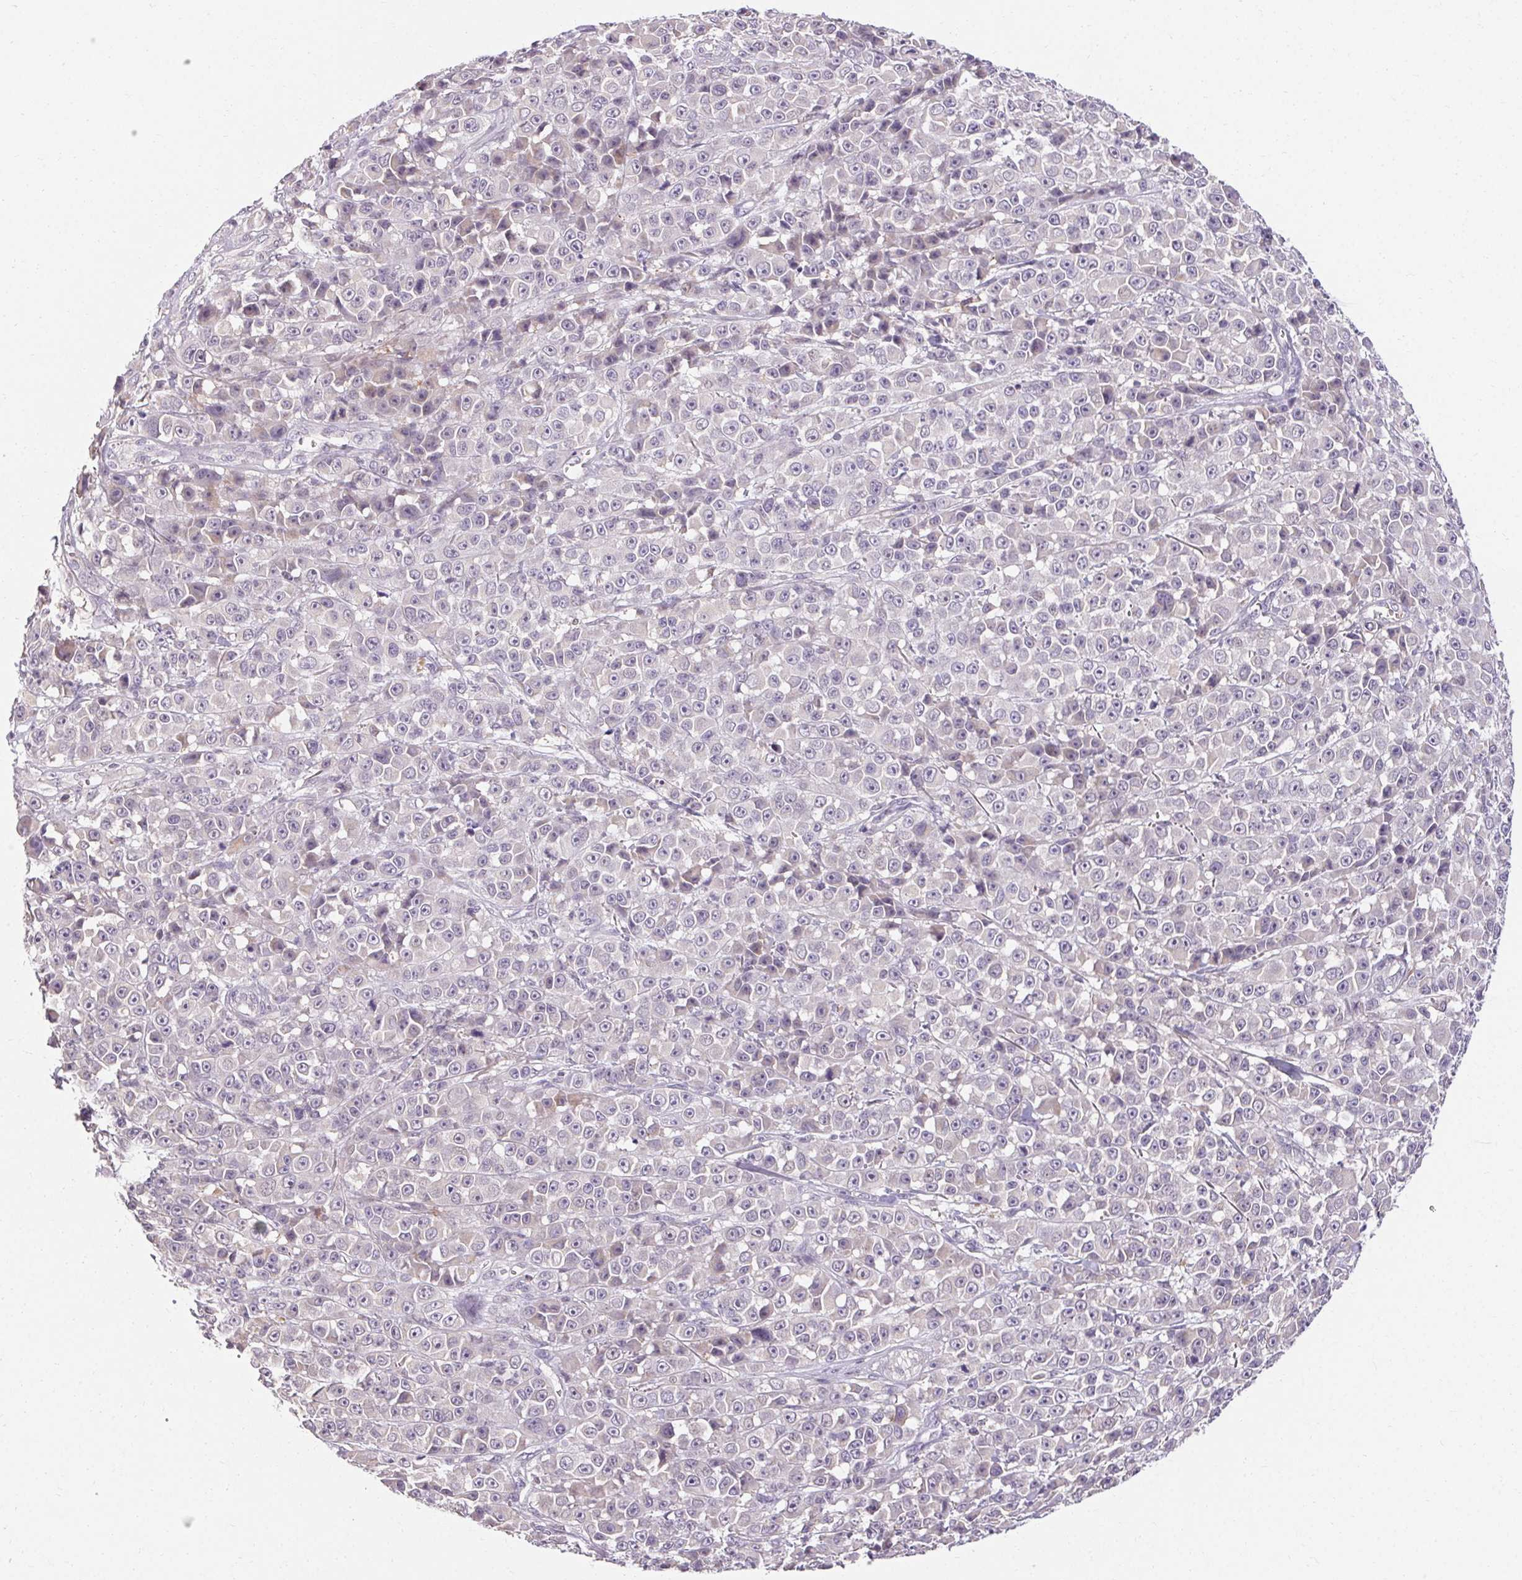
{"staining": {"intensity": "negative", "quantity": "none", "location": "none"}, "tissue": "melanoma", "cell_type": "Tumor cells", "image_type": "cancer", "snomed": [{"axis": "morphology", "description": "Malignant melanoma, NOS"}, {"axis": "topography", "description": "Skin"}, {"axis": "topography", "description": "Skin of back"}], "caption": "Image shows no significant protein staining in tumor cells of malignant melanoma.", "gene": "TMEM52B", "patient": {"sex": "male", "age": 91}}